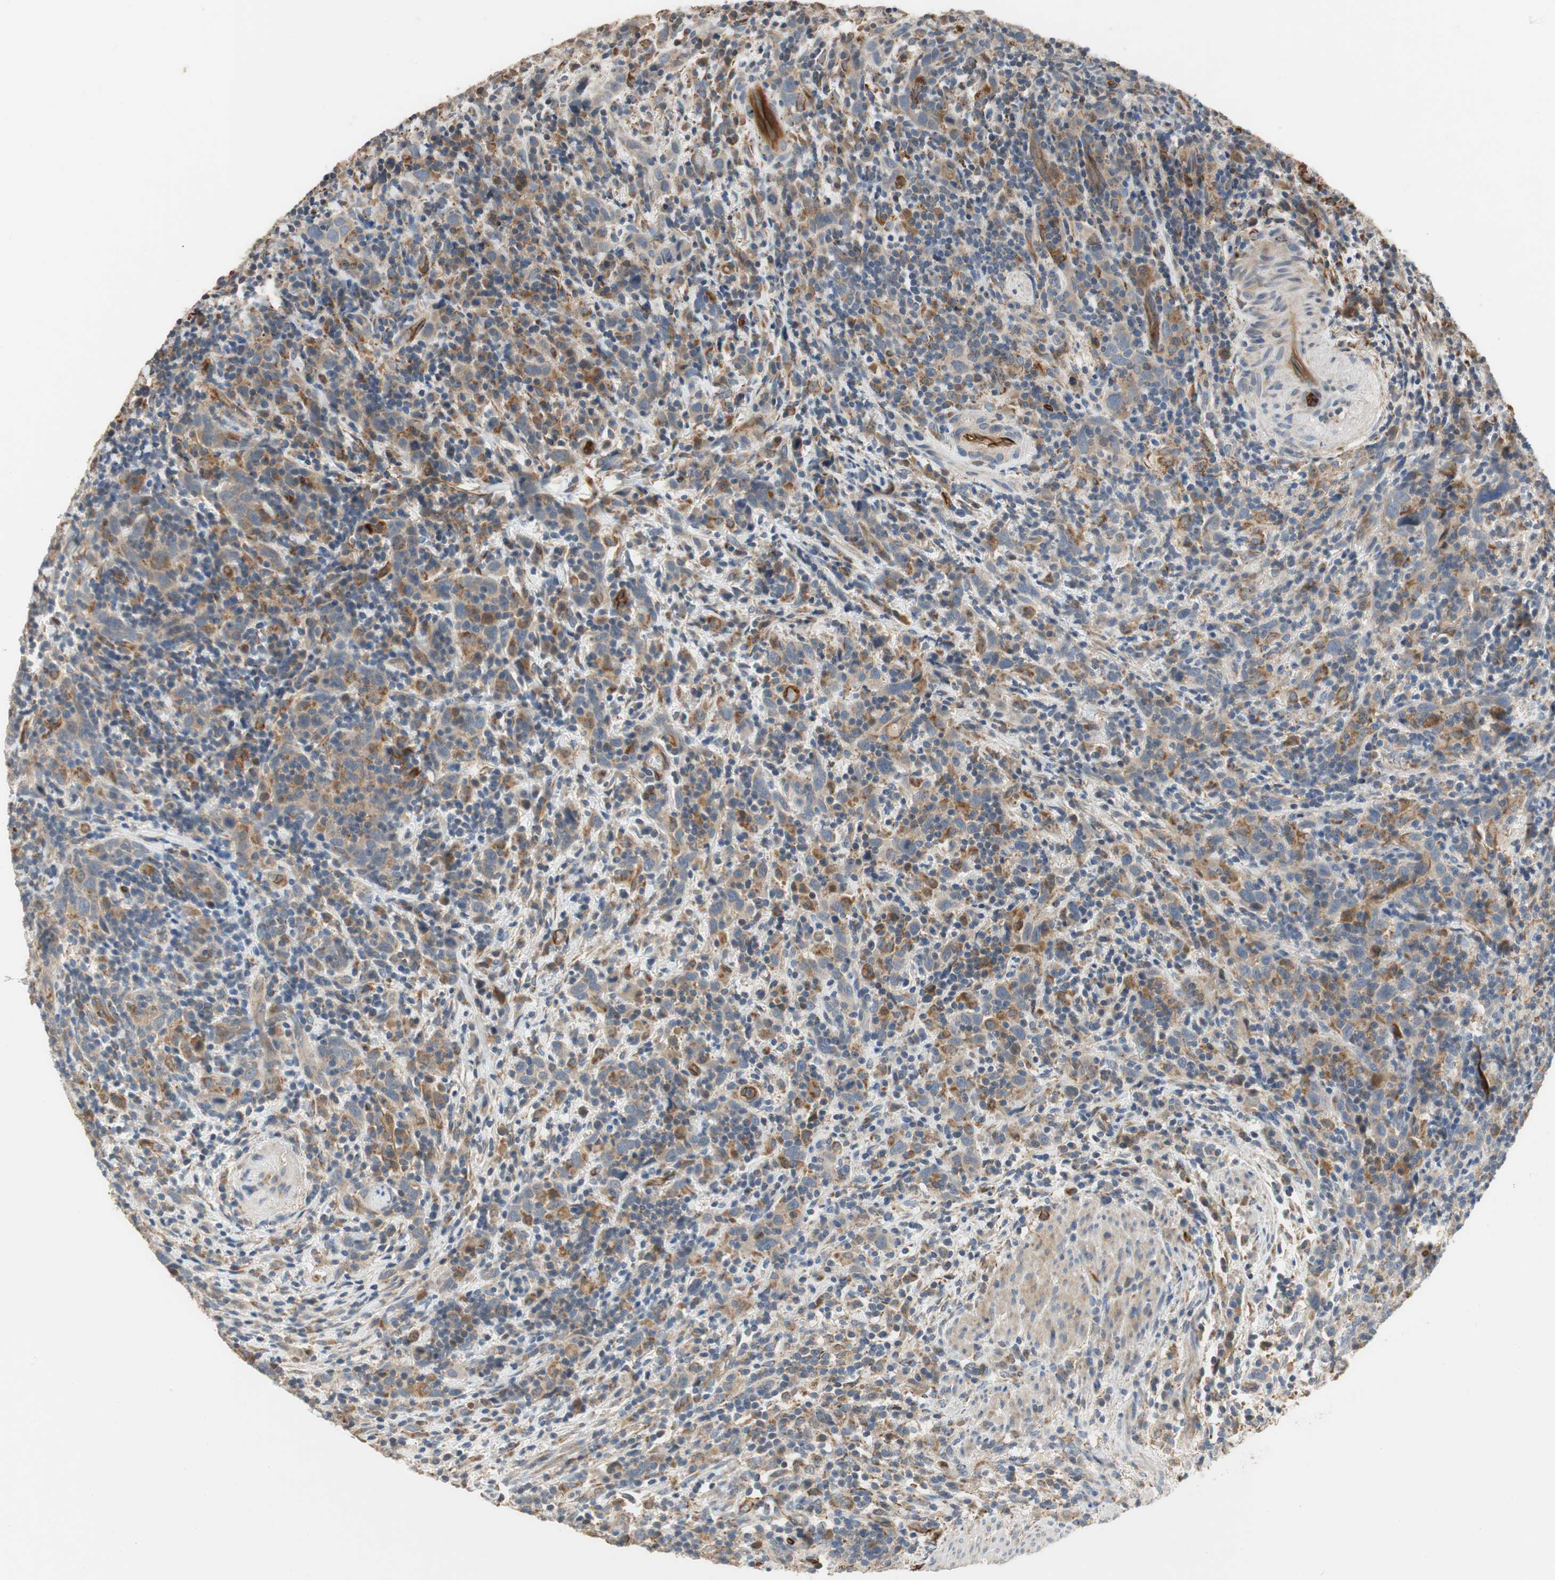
{"staining": {"intensity": "weak", "quantity": ">75%", "location": "cytoplasmic/membranous"}, "tissue": "urothelial cancer", "cell_type": "Tumor cells", "image_type": "cancer", "snomed": [{"axis": "morphology", "description": "Urothelial carcinoma, High grade"}, {"axis": "topography", "description": "Urinary bladder"}], "caption": "Weak cytoplasmic/membranous protein expression is identified in approximately >75% of tumor cells in urothelial cancer. (DAB = brown stain, brightfield microscopy at high magnification).", "gene": "ALPL", "patient": {"sex": "male", "age": 61}}